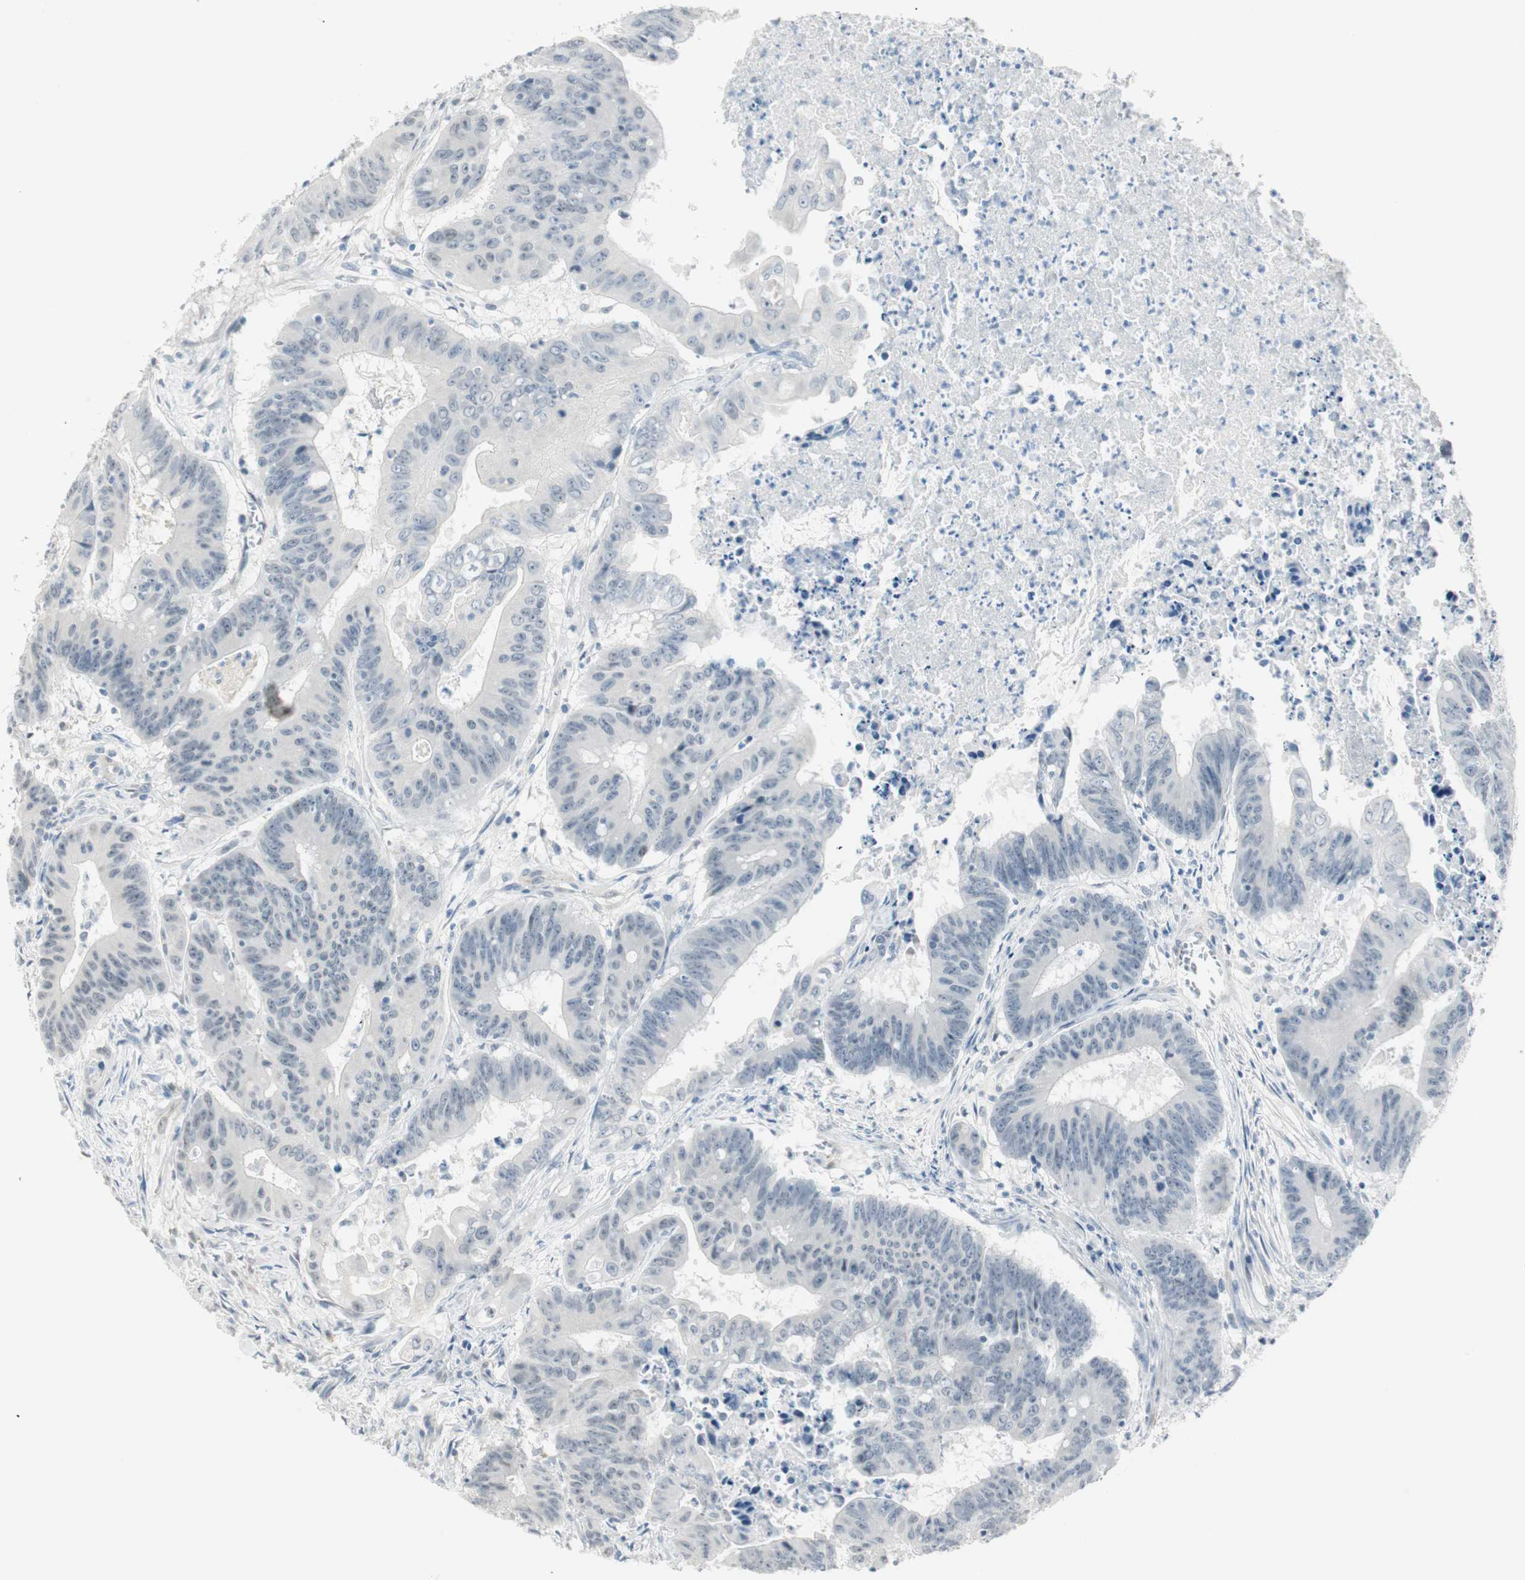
{"staining": {"intensity": "negative", "quantity": "none", "location": "none"}, "tissue": "colorectal cancer", "cell_type": "Tumor cells", "image_type": "cancer", "snomed": [{"axis": "morphology", "description": "Adenocarcinoma, NOS"}, {"axis": "topography", "description": "Colon"}], "caption": "The micrograph demonstrates no staining of tumor cells in adenocarcinoma (colorectal).", "gene": "MLLT10", "patient": {"sex": "male", "age": 45}}